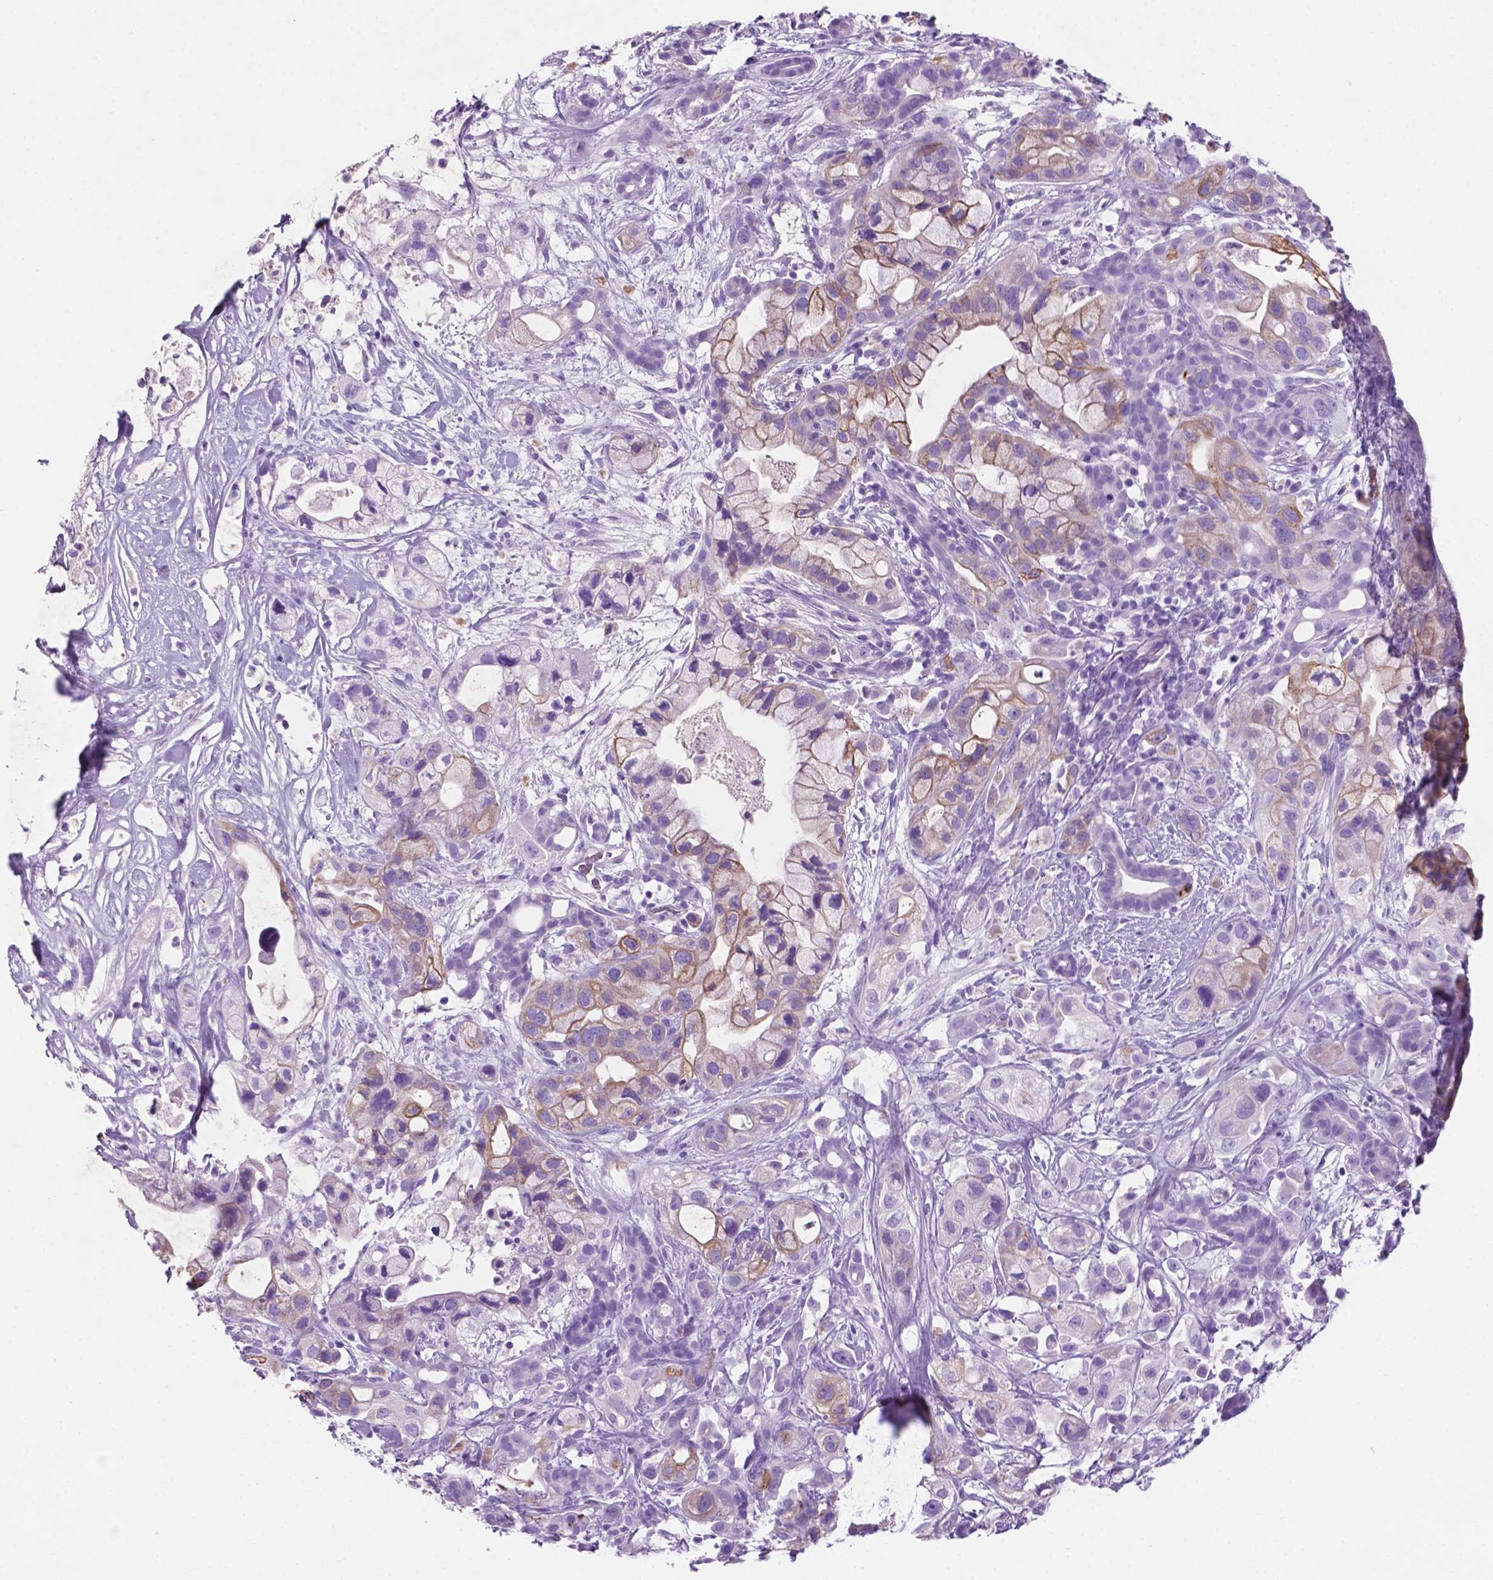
{"staining": {"intensity": "moderate", "quantity": "<25%", "location": "cytoplasmic/membranous"}, "tissue": "pancreatic cancer", "cell_type": "Tumor cells", "image_type": "cancer", "snomed": [{"axis": "morphology", "description": "Adenocarcinoma, NOS"}, {"axis": "topography", "description": "Pancreas"}], "caption": "Pancreatic adenocarcinoma was stained to show a protein in brown. There is low levels of moderate cytoplasmic/membranous positivity in about <25% of tumor cells.", "gene": "POU4F1", "patient": {"sex": "male", "age": 44}}